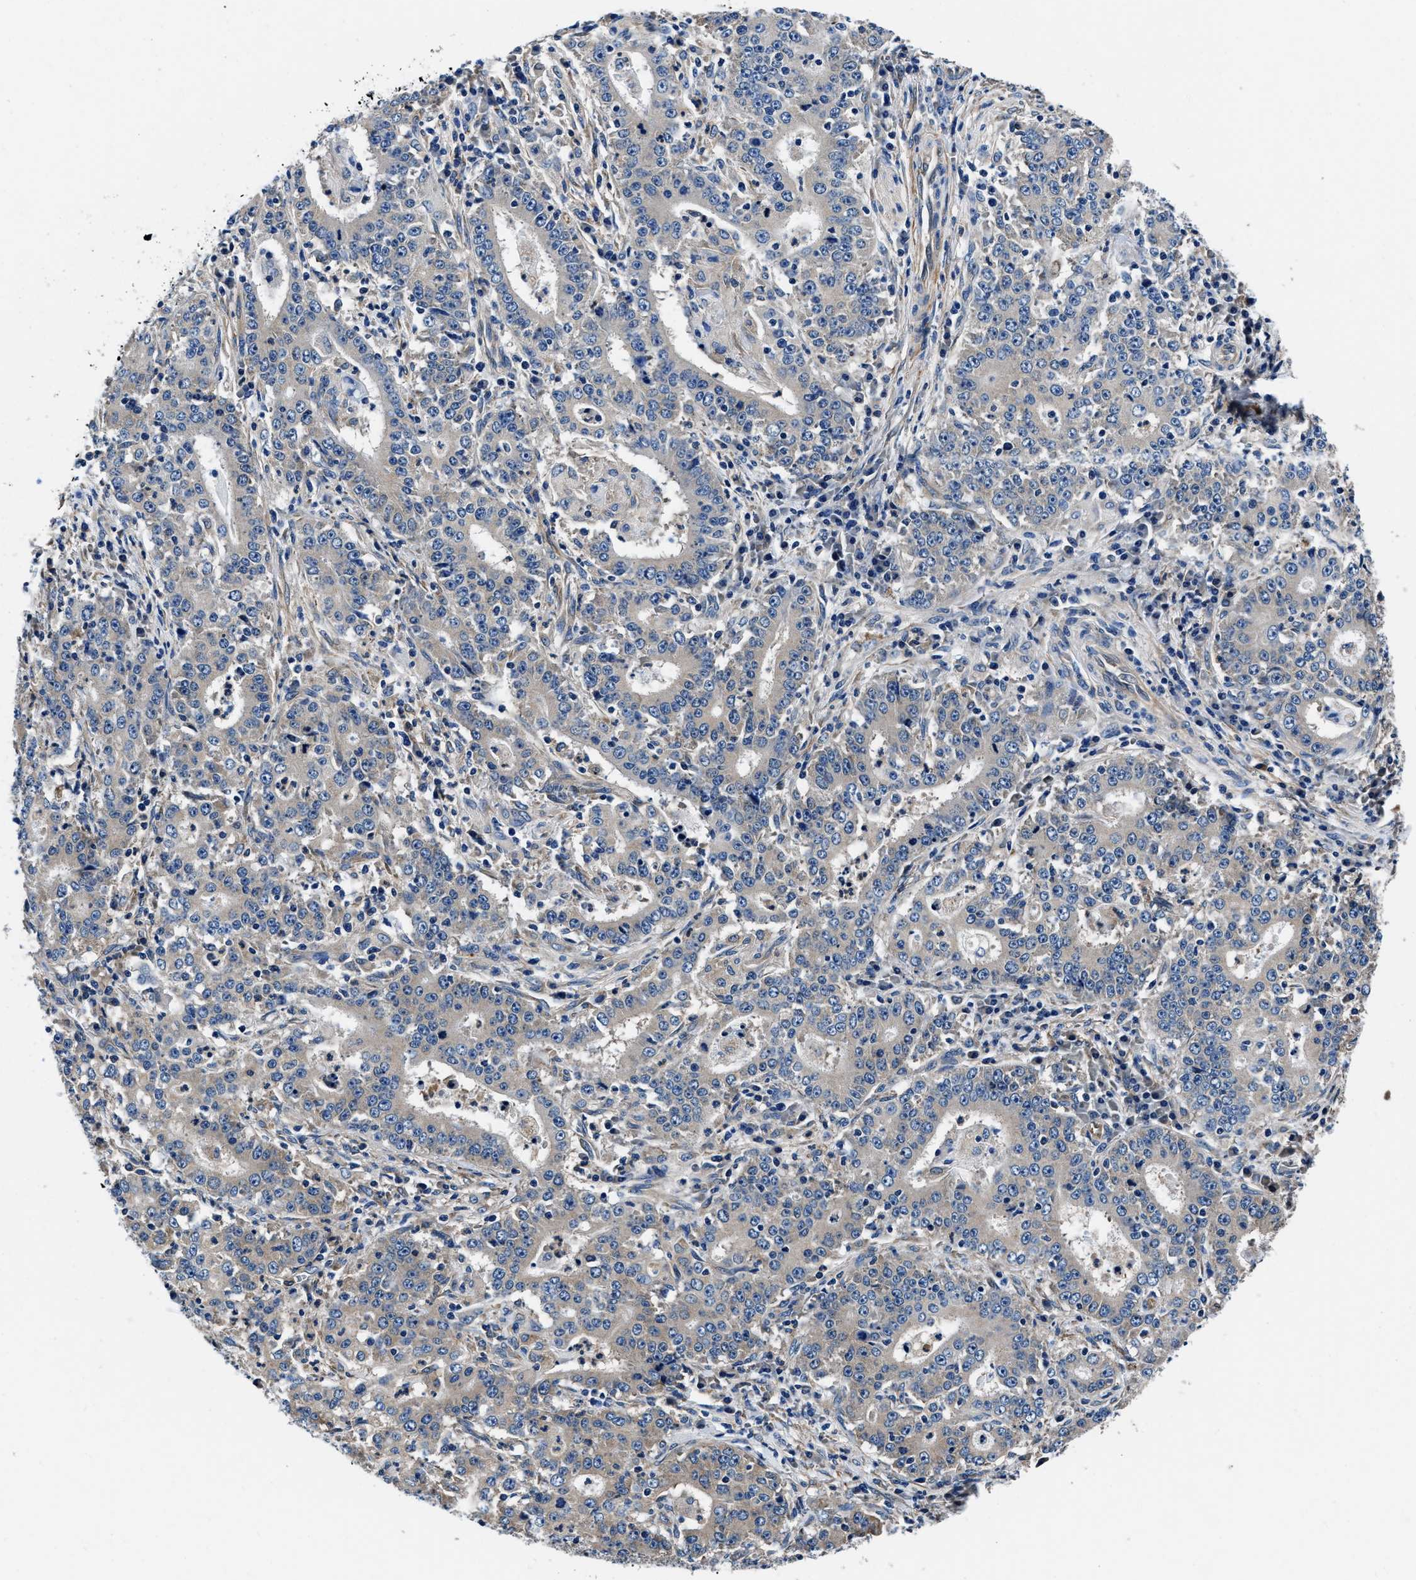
{"staining": {"intensity": "weak", "quantity": "<25%", "location": "cytoplasmic/membranous"}, "tissue": "stomach cancer", "cell_type": "Tumor cells", "image_type": "cancer", "snomed": [{"axis": "morphology", "description": "Normal tissue, NOS"}, {"axis": "morphology", "description": "Adenocarcinoma, NOS"}, {"axis": "topography", "description": "Stomach, upper"}, {"axis": "topography", "description": "Stomach"}], "caption": "This is a micrograph of immunohistochemistry (IHC) staining of stomach cancer (adenocarcinoma), which shows no expression in tumor cells. The staining is performed using DAB (3,3'-diaminobenzidine) brown chromogen with nuclei counter-stained in using hematoxylin.", "gene": "NEU1", "patient": {"sex": "male", "age": 59}}